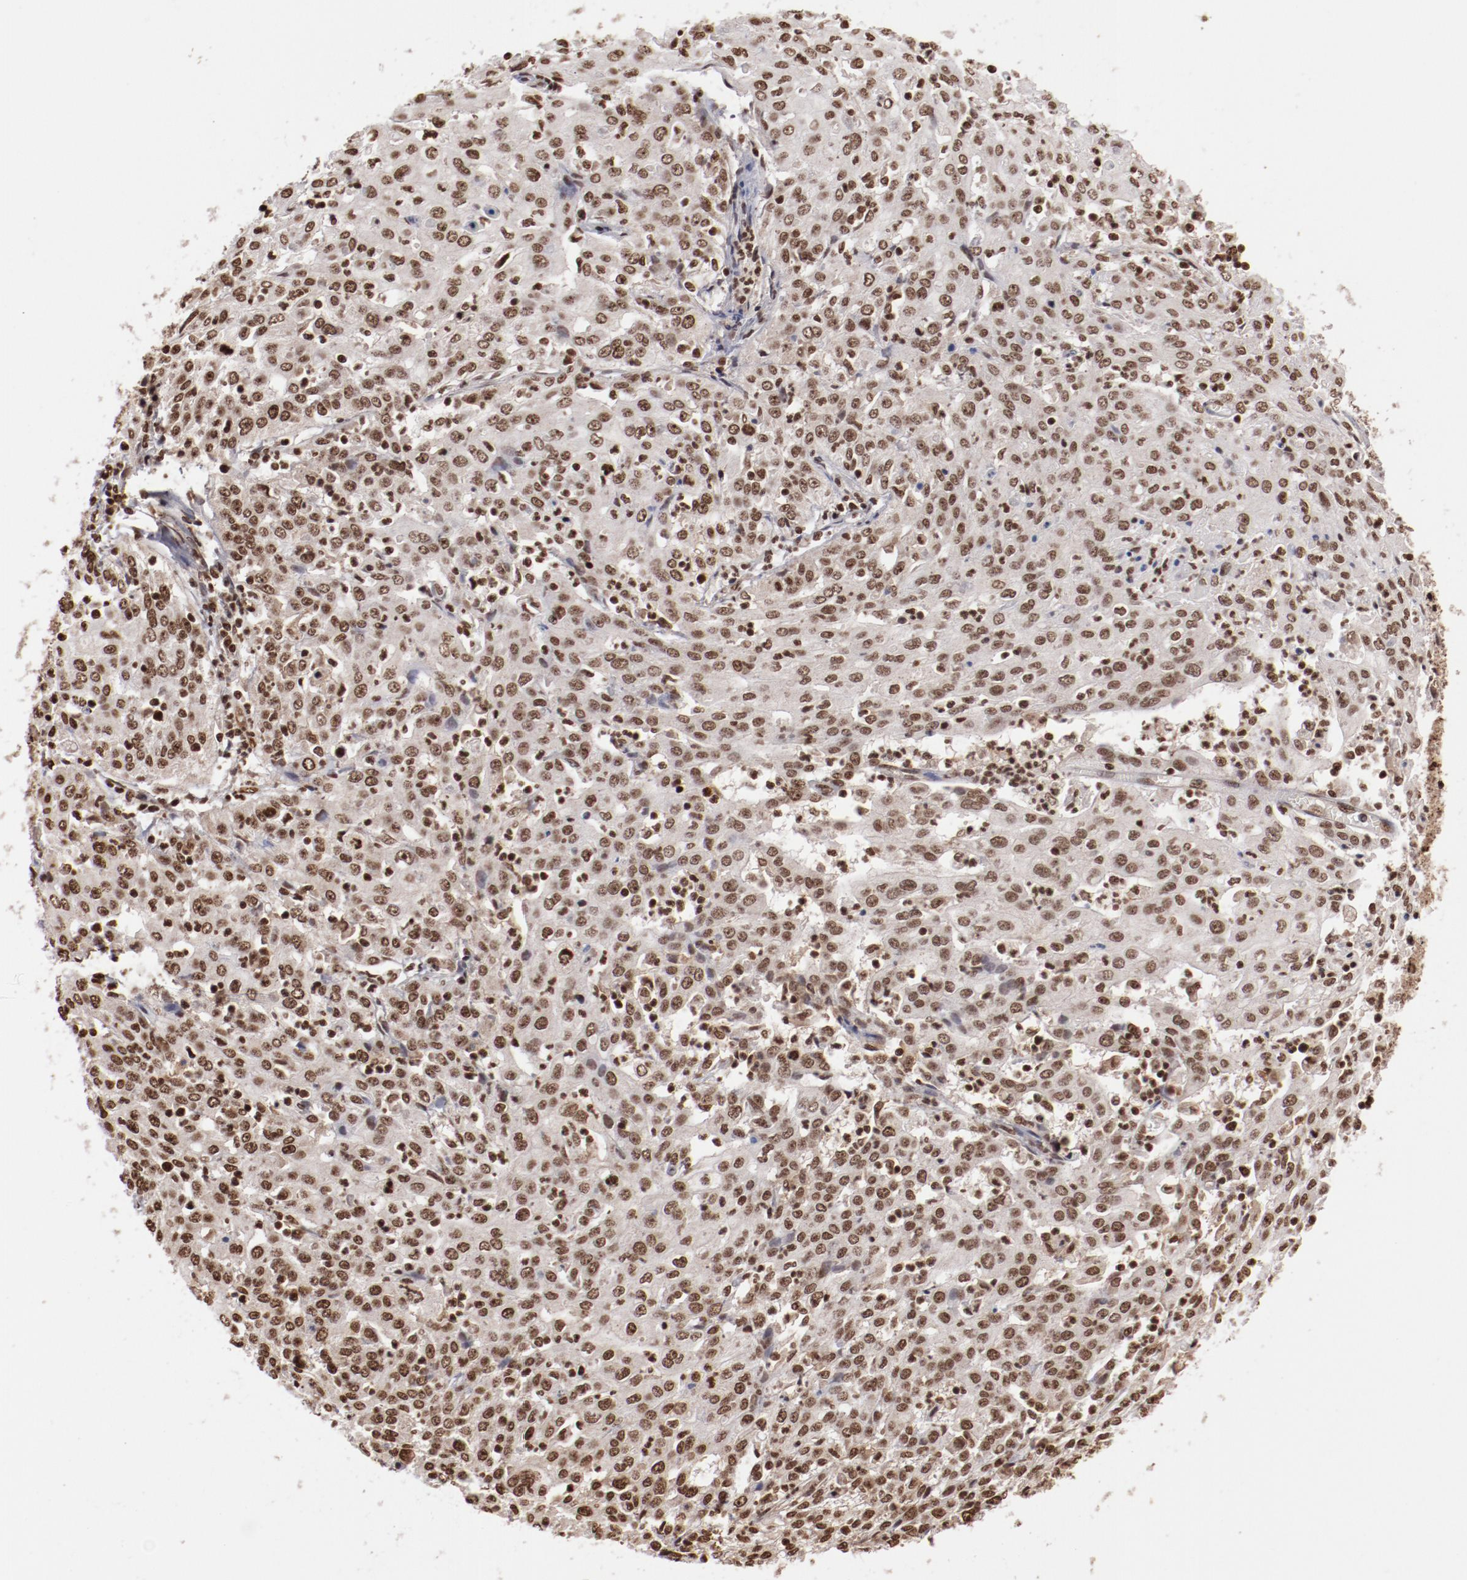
{"staining": {"intensity": "moderate", "quantity": ">75%", "location": "nuclear"}, "tissue": "cervical cancer", "cell_type": "Tumor cells", "image_type": "cancer", "snomed": [{"axis": "morphology", "description": "Squamous cell carcinoma, NOS"}, {"axis": "topography", "description": "Cervix"}], "caption": "A brown stain shows moderate nuclear positivity of a protein in cervical cancer tumor cells.", "gene": "ABL2", "patient": {"sex": "female", "age": 39}}